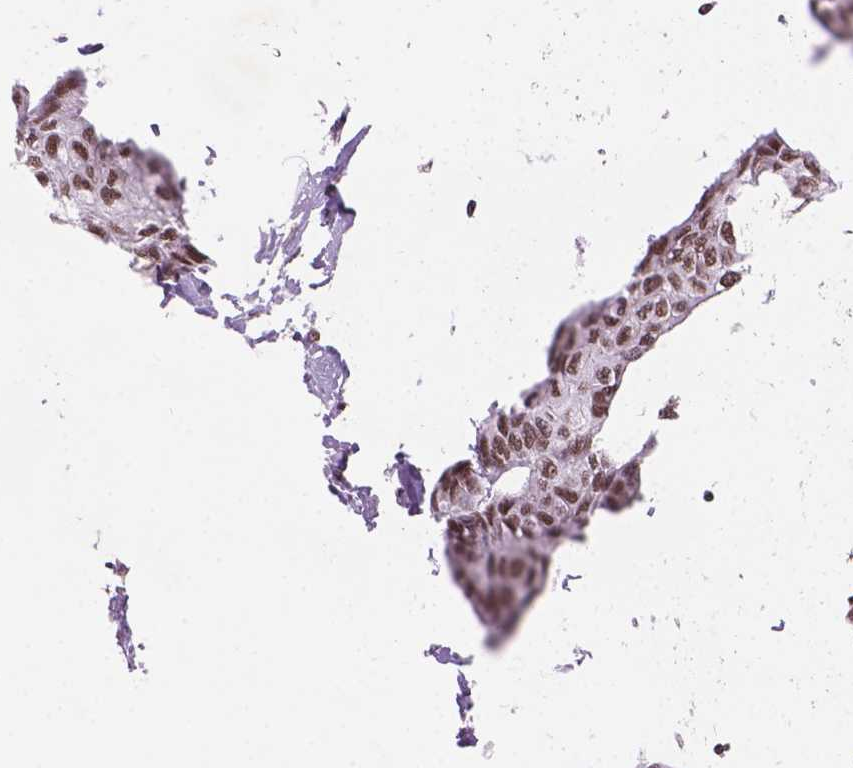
{"staining": {"intensity": "moderate", "quantity": ">75%", "location": "nuclear"}, "tissue": "breast cancer", "cell_type": "Tumor cells", "image_type": "cancer", "snomed": [{"axis": "morphology", "description": "Duct carcinoma"}, {"axis": "topography", "description": "Breast"}], "caption": "Immunohistochemistry of breast cancer demonstrates medium levels of moderate nuclear expression in approximately >75% of tumor cells. (DAB (3,3'-diaminobenzidine) IHC, brown staining for protein, blue staining for nuclei).", "gene": "RPA4", "patient": {"sex": "female", "age": 80}}